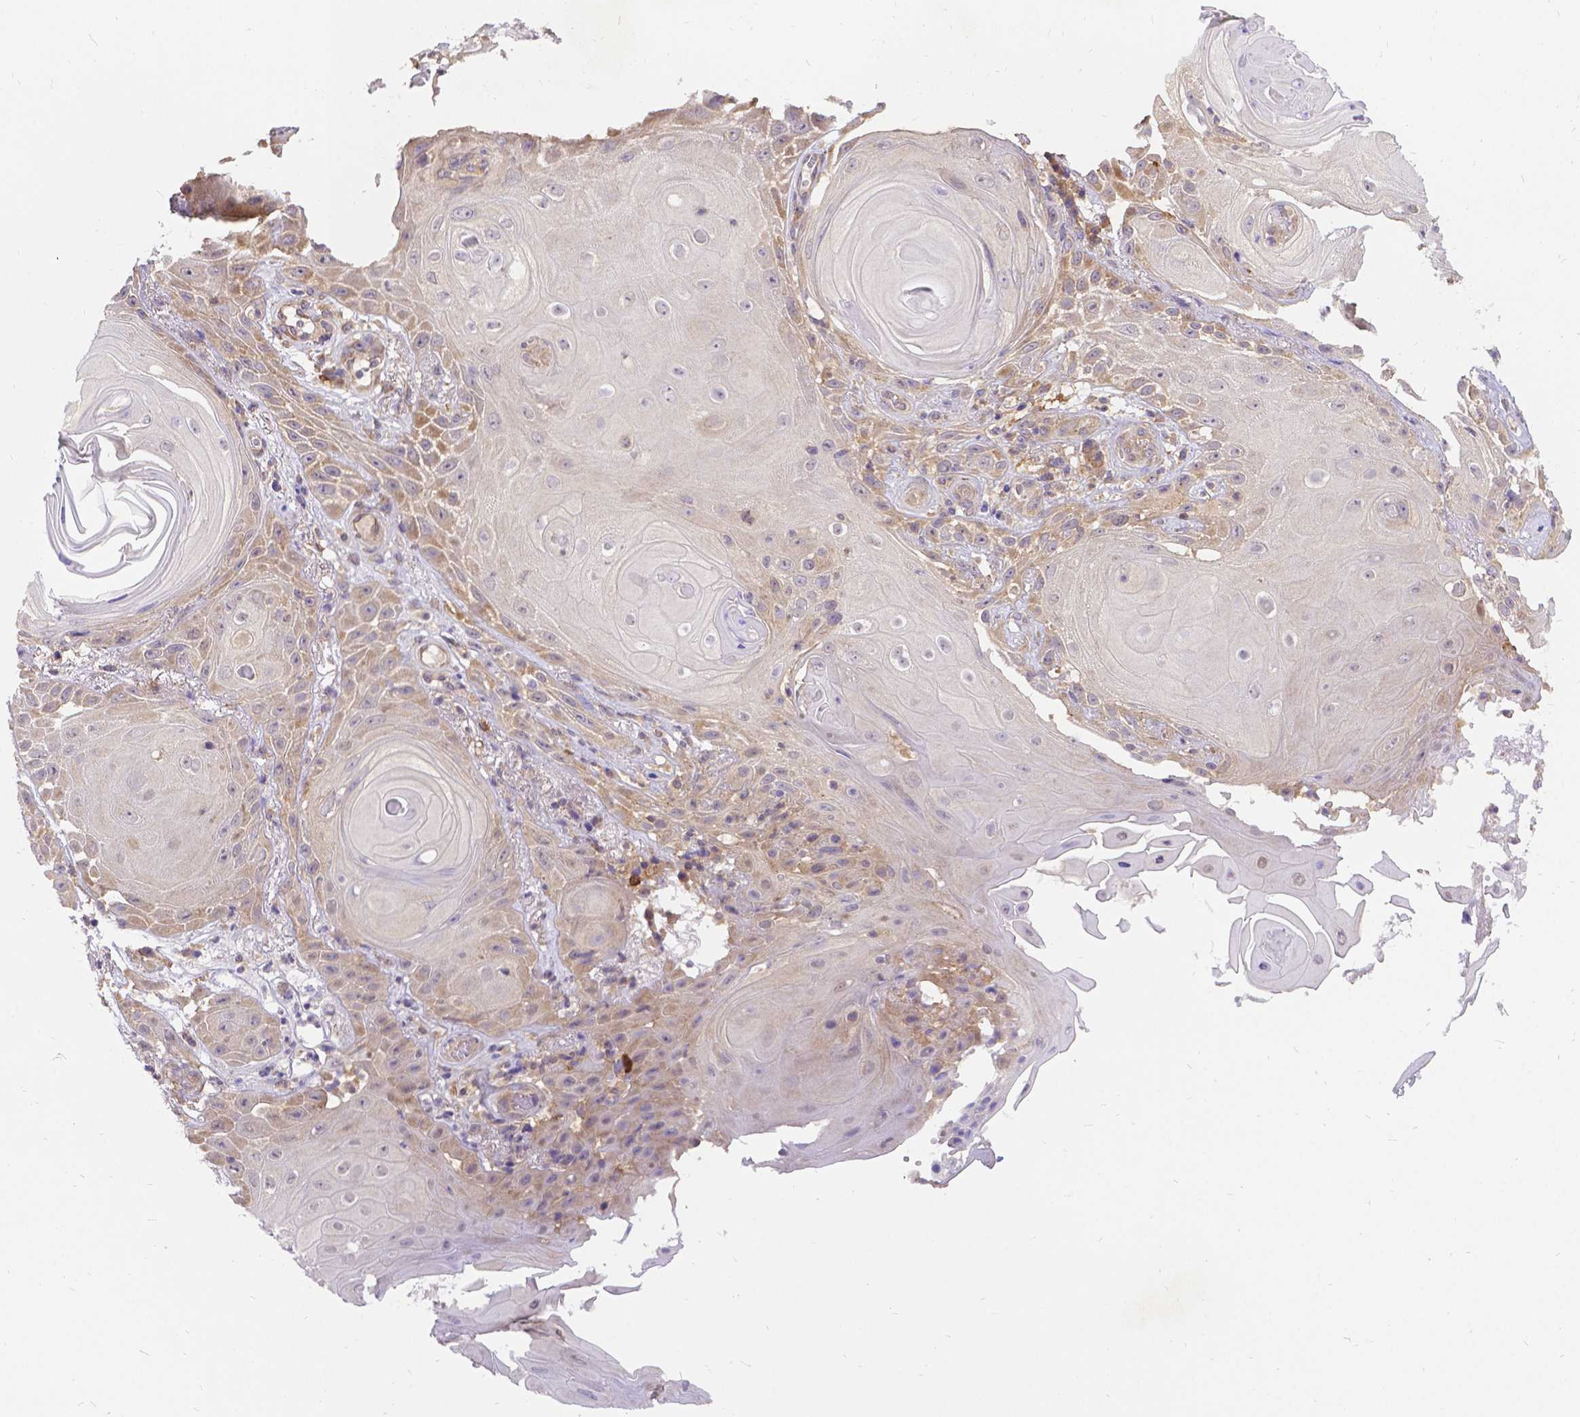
{"staining": {"intensity": "moderate", "quantity": "25%-75%", "location": "cytoplasmic/membranous"}, "tissue": "skin cancer", "cell_type": "Tumor cells", "image_type": "cancer", "snomed": [{"axis": "morphology", "description": "Squamous cell carcinoma, NOS"}, {"axis": "topography", "description": "Skin"}], "caption": "Approximately 25%-75% of tumor cells in skin squamous cell carcinoma exhibit moderate cytoplasmic/membranous protein staining as visualized by brown immunohistochemical staining.", "gene": "DENND6A", "patient": {"sex": "male", "age": 62}}